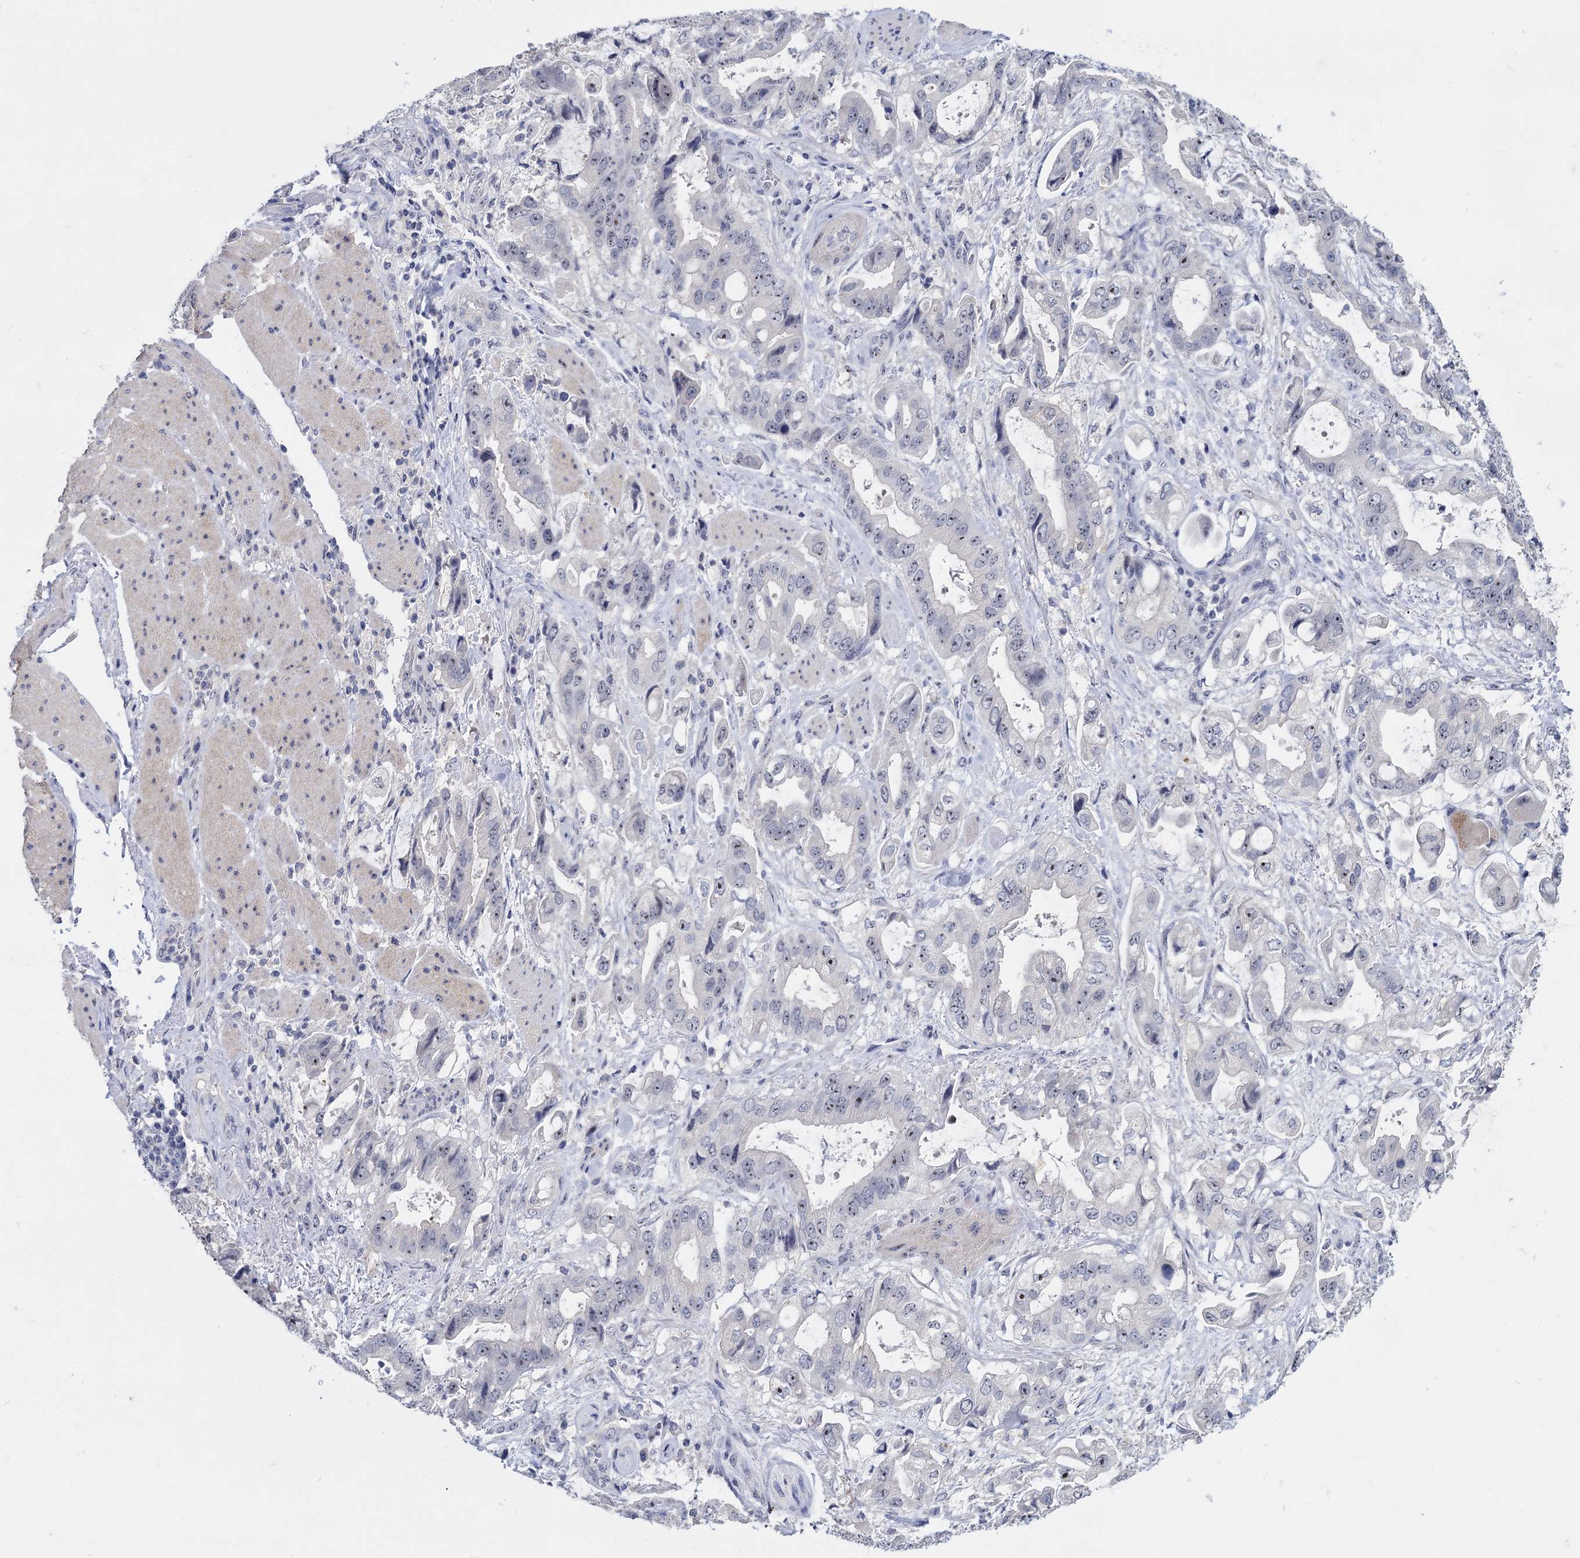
{"staining": {"intensity": "negative", "quantity": "none", "location": "none"}, "tissue": "stomach cancer", "cell_type": "Tumor cells", "image_type": "cancer", "snomed": [{"axis": "morphology", "description": "Adenocarcinoma, NOS"}, {"axis": "topography", "description": "Stomach"}], "caption": "There is no significant expression in tumor cells of stomach adenocarcinoma. (DAB (3,3'-diaminobenzidine) immunohistochemistry (IHC) visualized using brightfield microscopy, high magnification).", "gene": "SFN", "patient": {"sex": "male", "age": 62}}